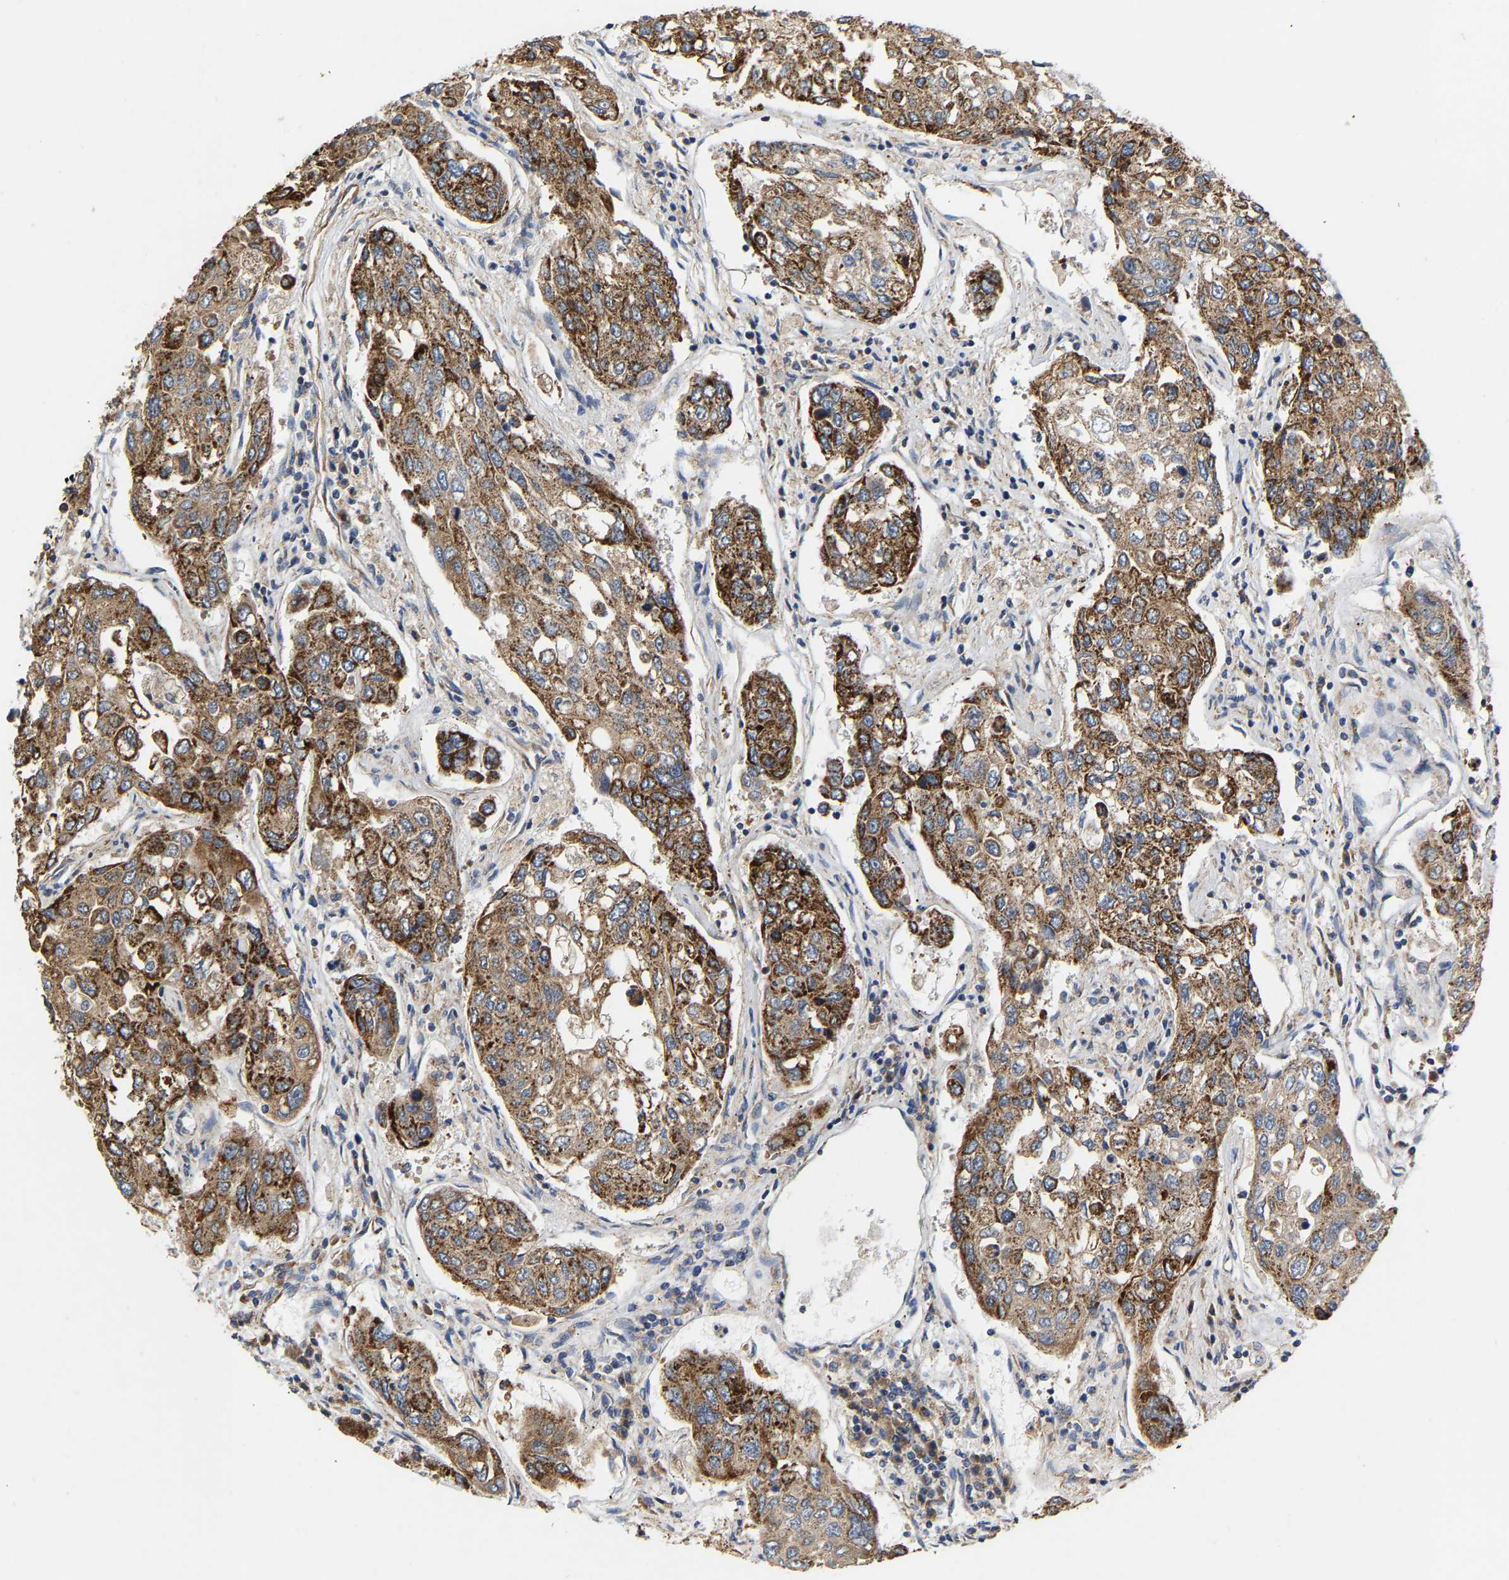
{"staining": {"intensity": "strong", "quantity": ">75%", "location": "cytoplasmic/membranous"}, "tissue": "urothelial cancer", "cell_type": "Tumor cells", "image_type": "cancer", "snomed": [{"axis": "morphology", "description": "Urothelial carcinoma, High grade"}, {"axis": "topography", "description": "Lymph node"}, {"axis": "topography", "description": "Urinary bladder"}], "caption": "Protein positivity by IHC exhibits strong cytoplasmic/membranous expression in approximately >75% of tumor cells in urothelial cancer. Nuclei are stained in blue.", "gene": "TMEM168", "patient": {"sex": "male", "age": 51}}